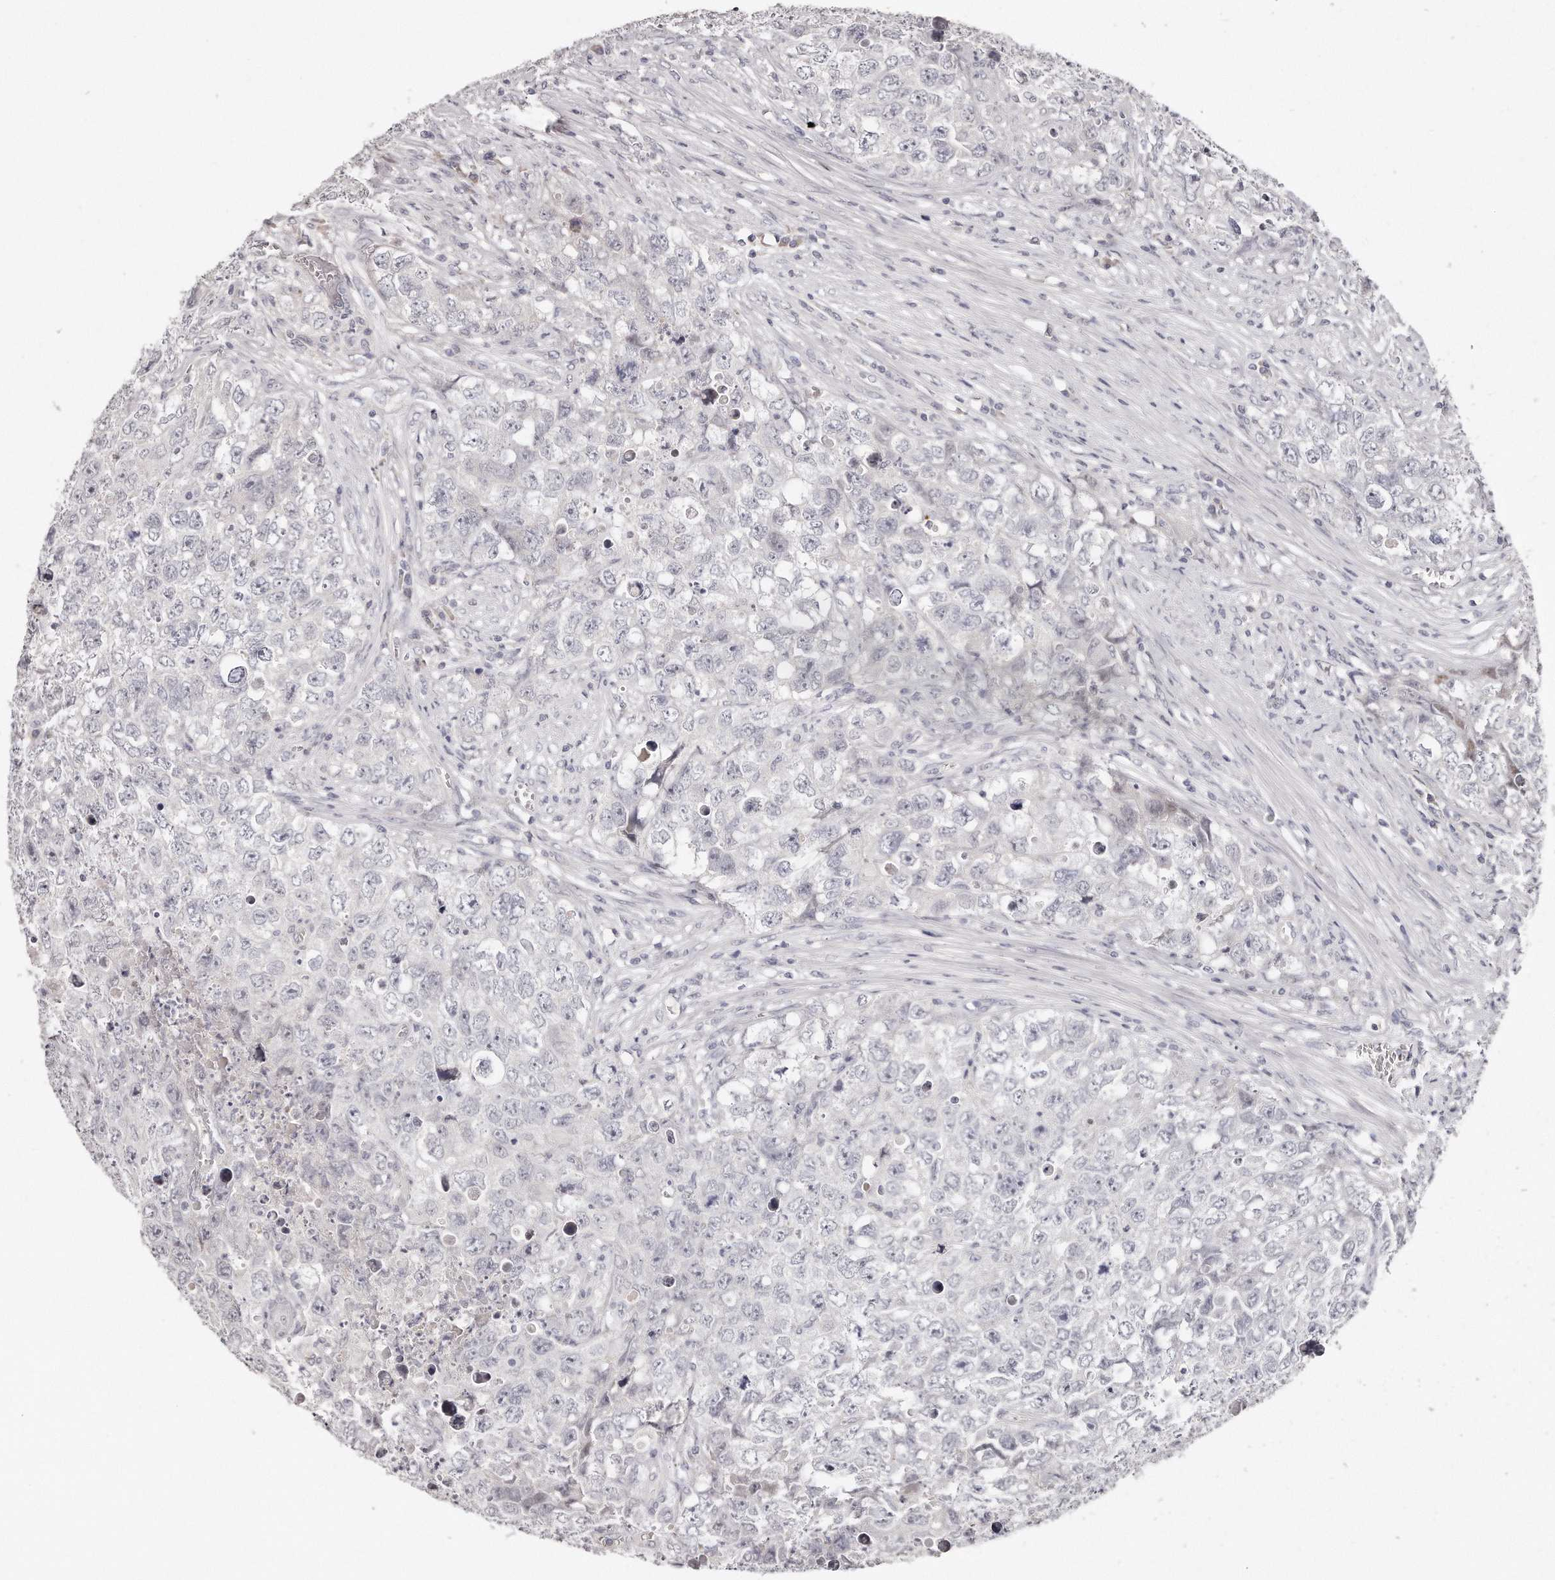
{"staining": {"intensity": "negative", "quantity": "none", "location": "none"}, "tissue": "testis cancer", "cell_type": "Tumor cells", "image_type": "cancer", "snomed": [{"axis": "morphology", "description": "Seminoma, NOS"}, {"axis": "morphology", "description": "Carcinoma, Embryonal, NOS"}, {"axis": "topography", "description": "Testis"}], "caption": "Testis cancer was stained to show a protein in brown. There is no significant expression in tumor cells.", "gene": "TTLL4", "patient": {"sex": "male", "age": 43}}